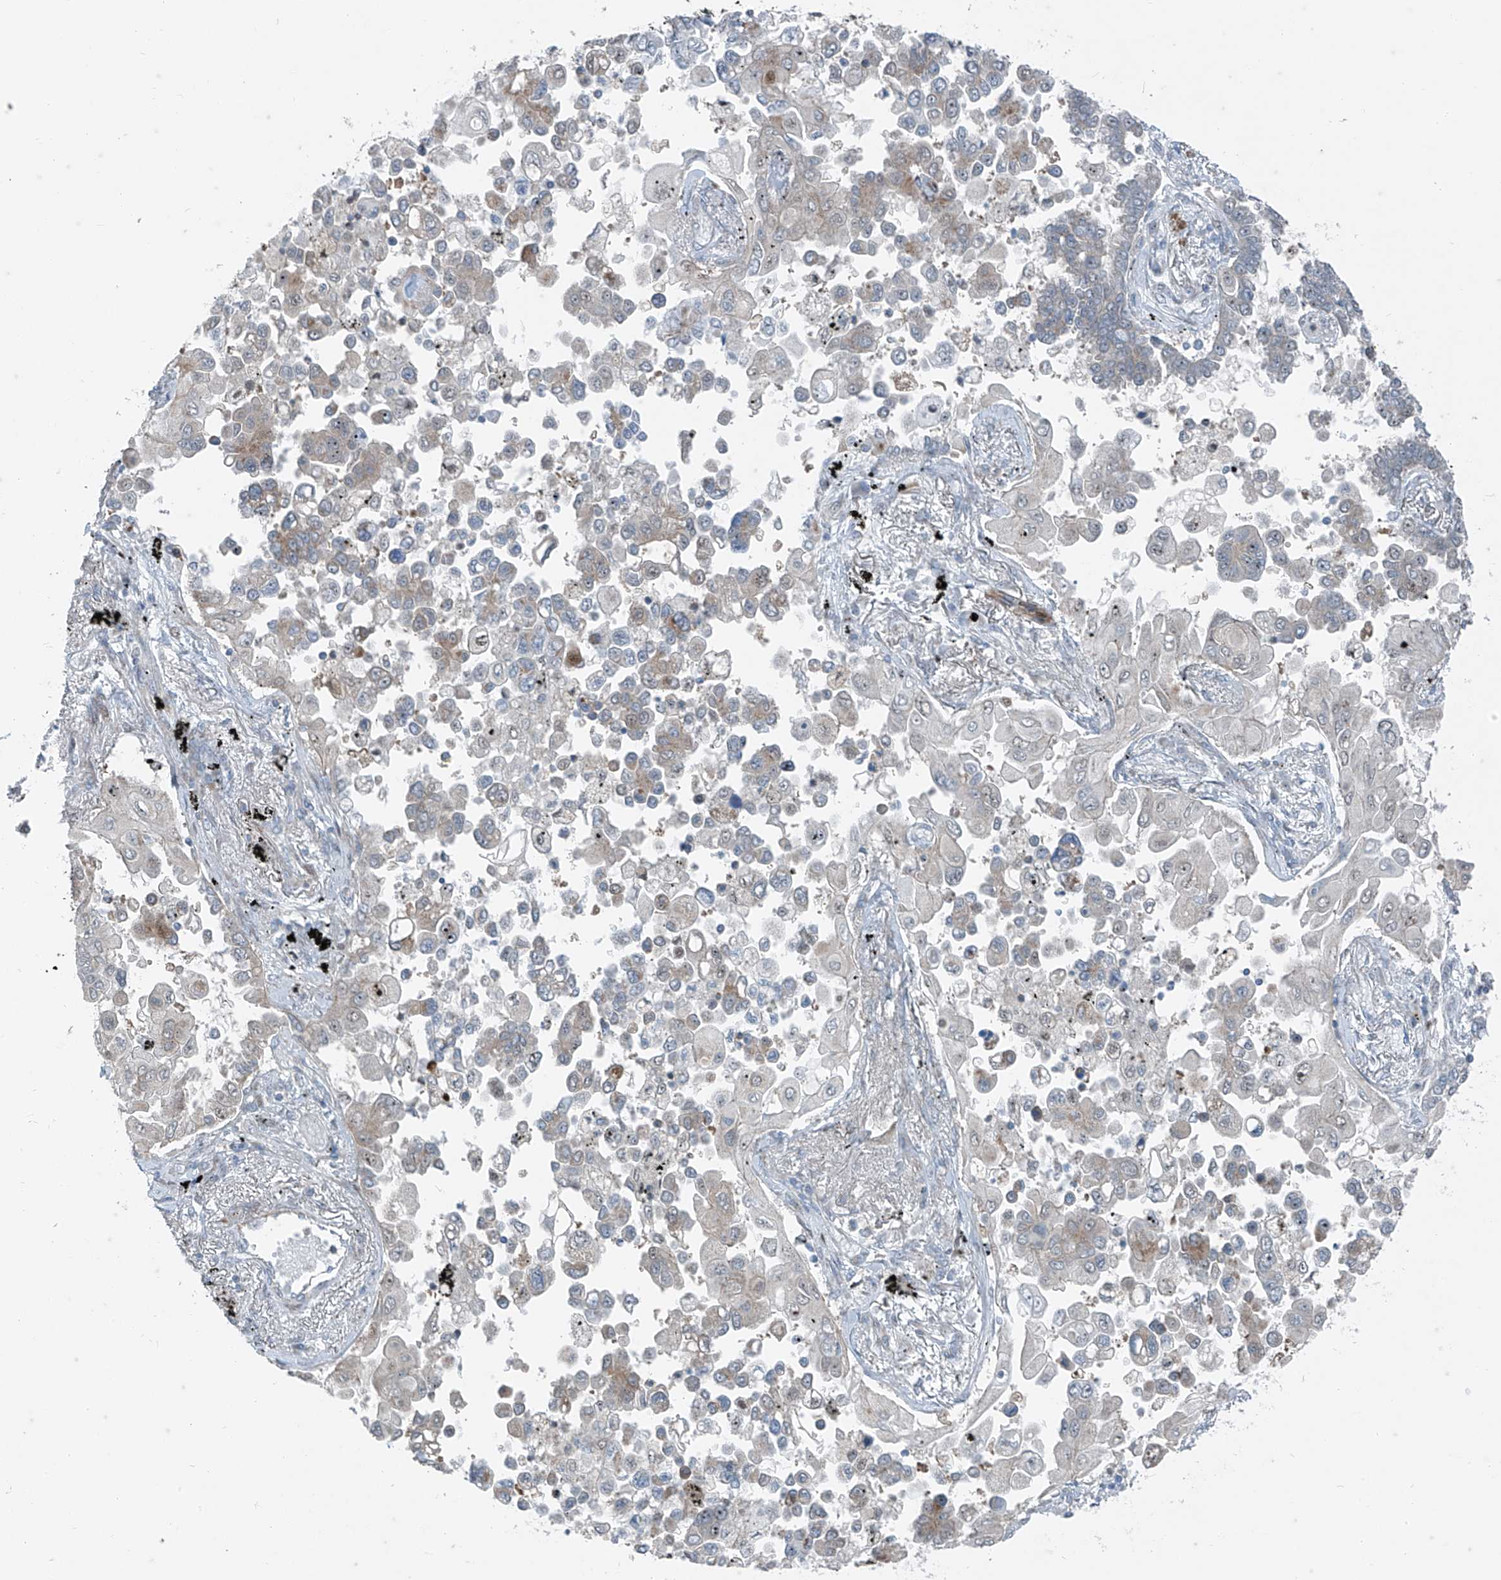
{"staining": {"intensity": "moderate", "quantity": "<25%", "location": "cytoplasmic/membranous,nuclear"}, "tissue": "lung cancer", "cell_type": "Tumor cells", "image_type": "cancer", "snomed": [{"axis": "morphology", "description": "Adenocarcinoma, NOS"}, {"axis": "topography", "description": "Lung"}], "caption": "This is a photomicrograph of immunohistochemistry staining of adenocarcinoma (lung), which shows moderate staining in the cytoplasmic/membranous and nuclear of tumor cells.", "gene": "PPCS", "patient": {"sex": "female", "age": 67}}